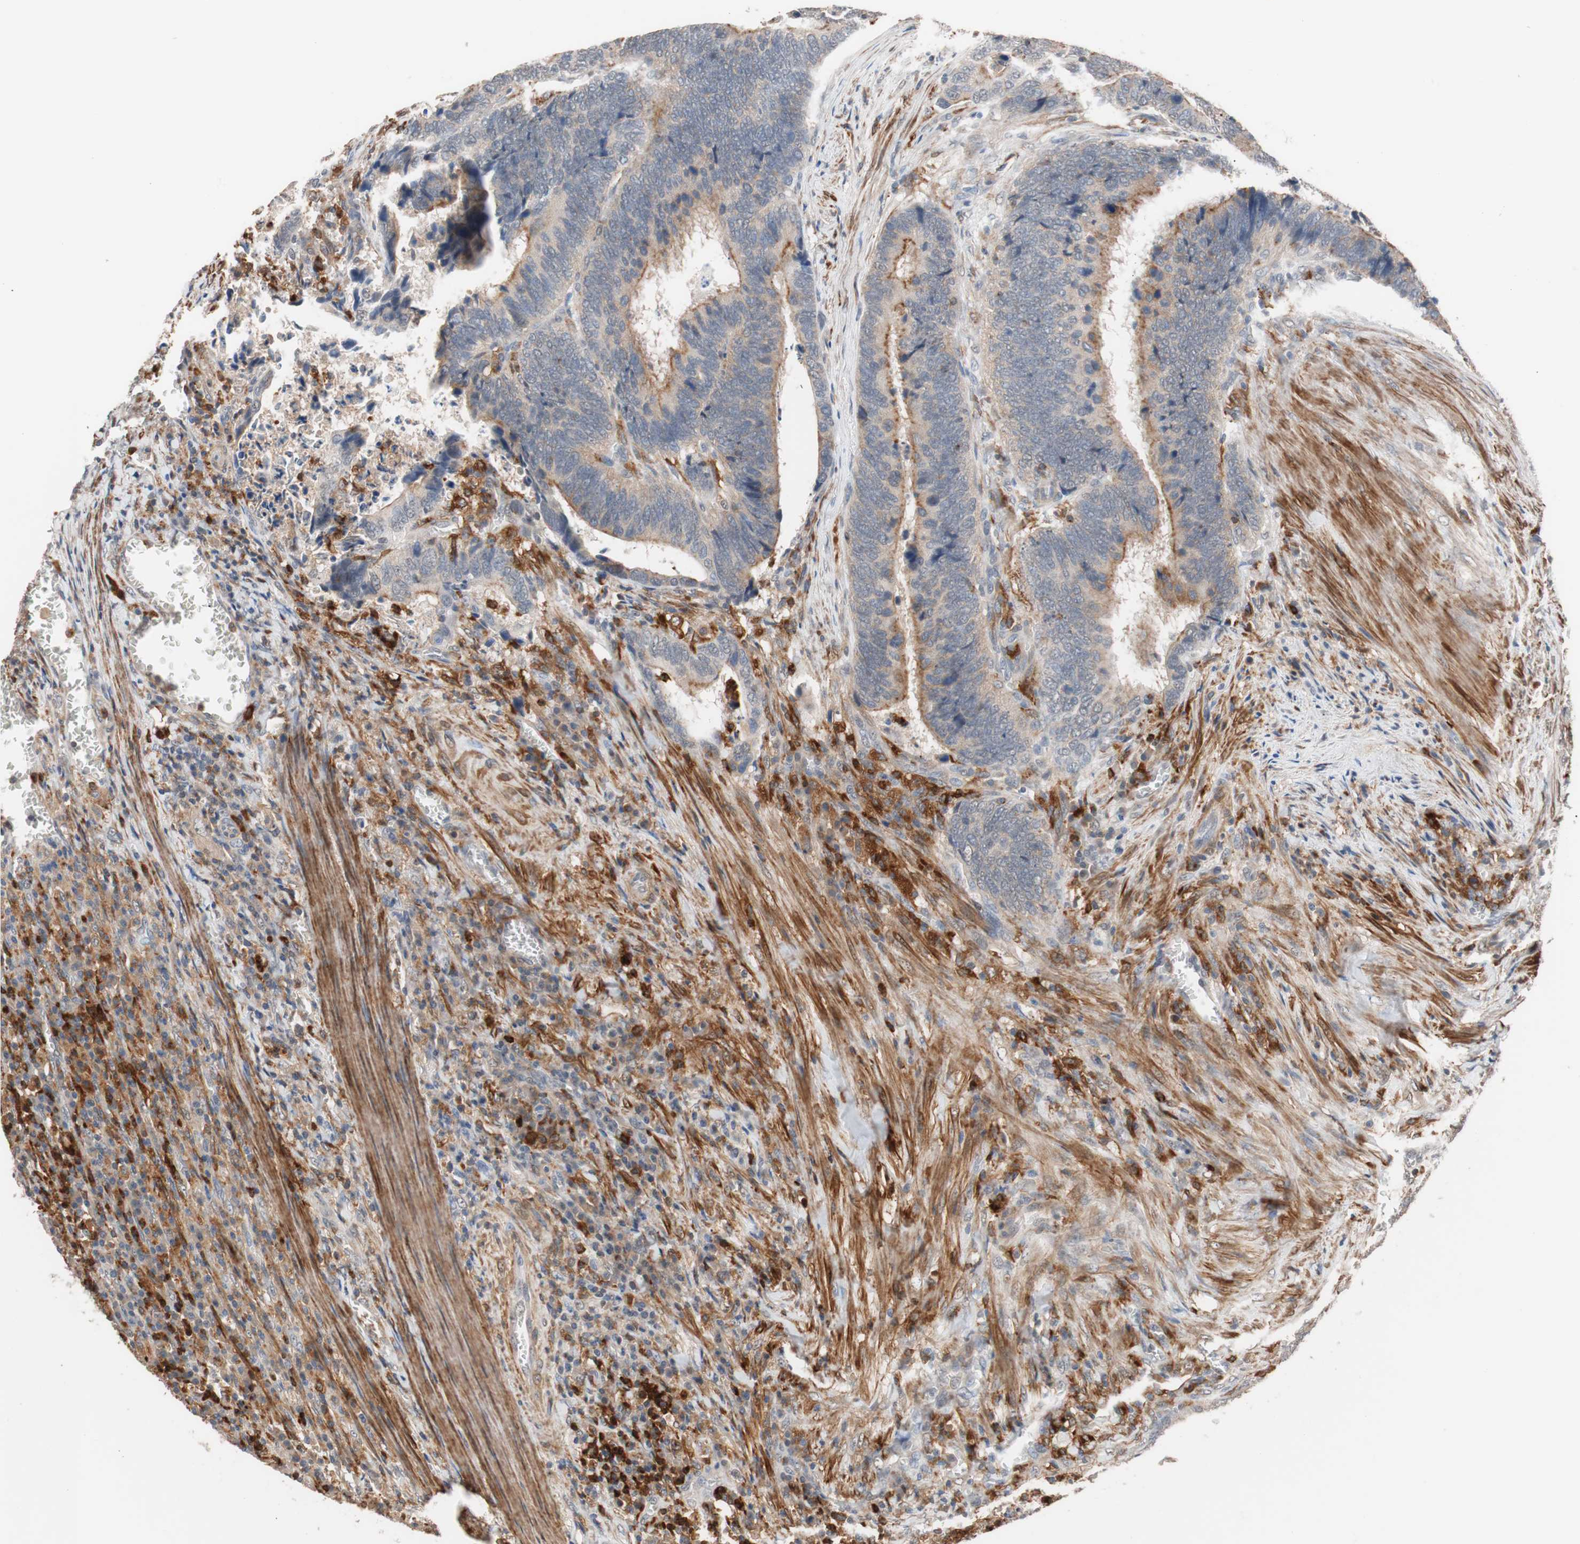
{"staining": {"intensity": "weak", "quantity": "<25%", "location": "cytoplasmic/membranous"}, "tissue": "colorectal cancer", "cell_type": "Tumor cells", "image_type": "cancer", "snomed": [{"axis": "morphology", "description": "Adenocarcinoma, NOS"}, {"axis": "topography", "description": "Colon"}], "caption": "Protein analysis of colorectal cancer demonstrates no significant staining in tumor cells. (Stains: DAB immunohistochemistry with hematoxylin counter stain, Microscopy: brightfield microscopy at high magnification).", "gene": "LITAF", "patient": {"sex": "male", "age": 72}}